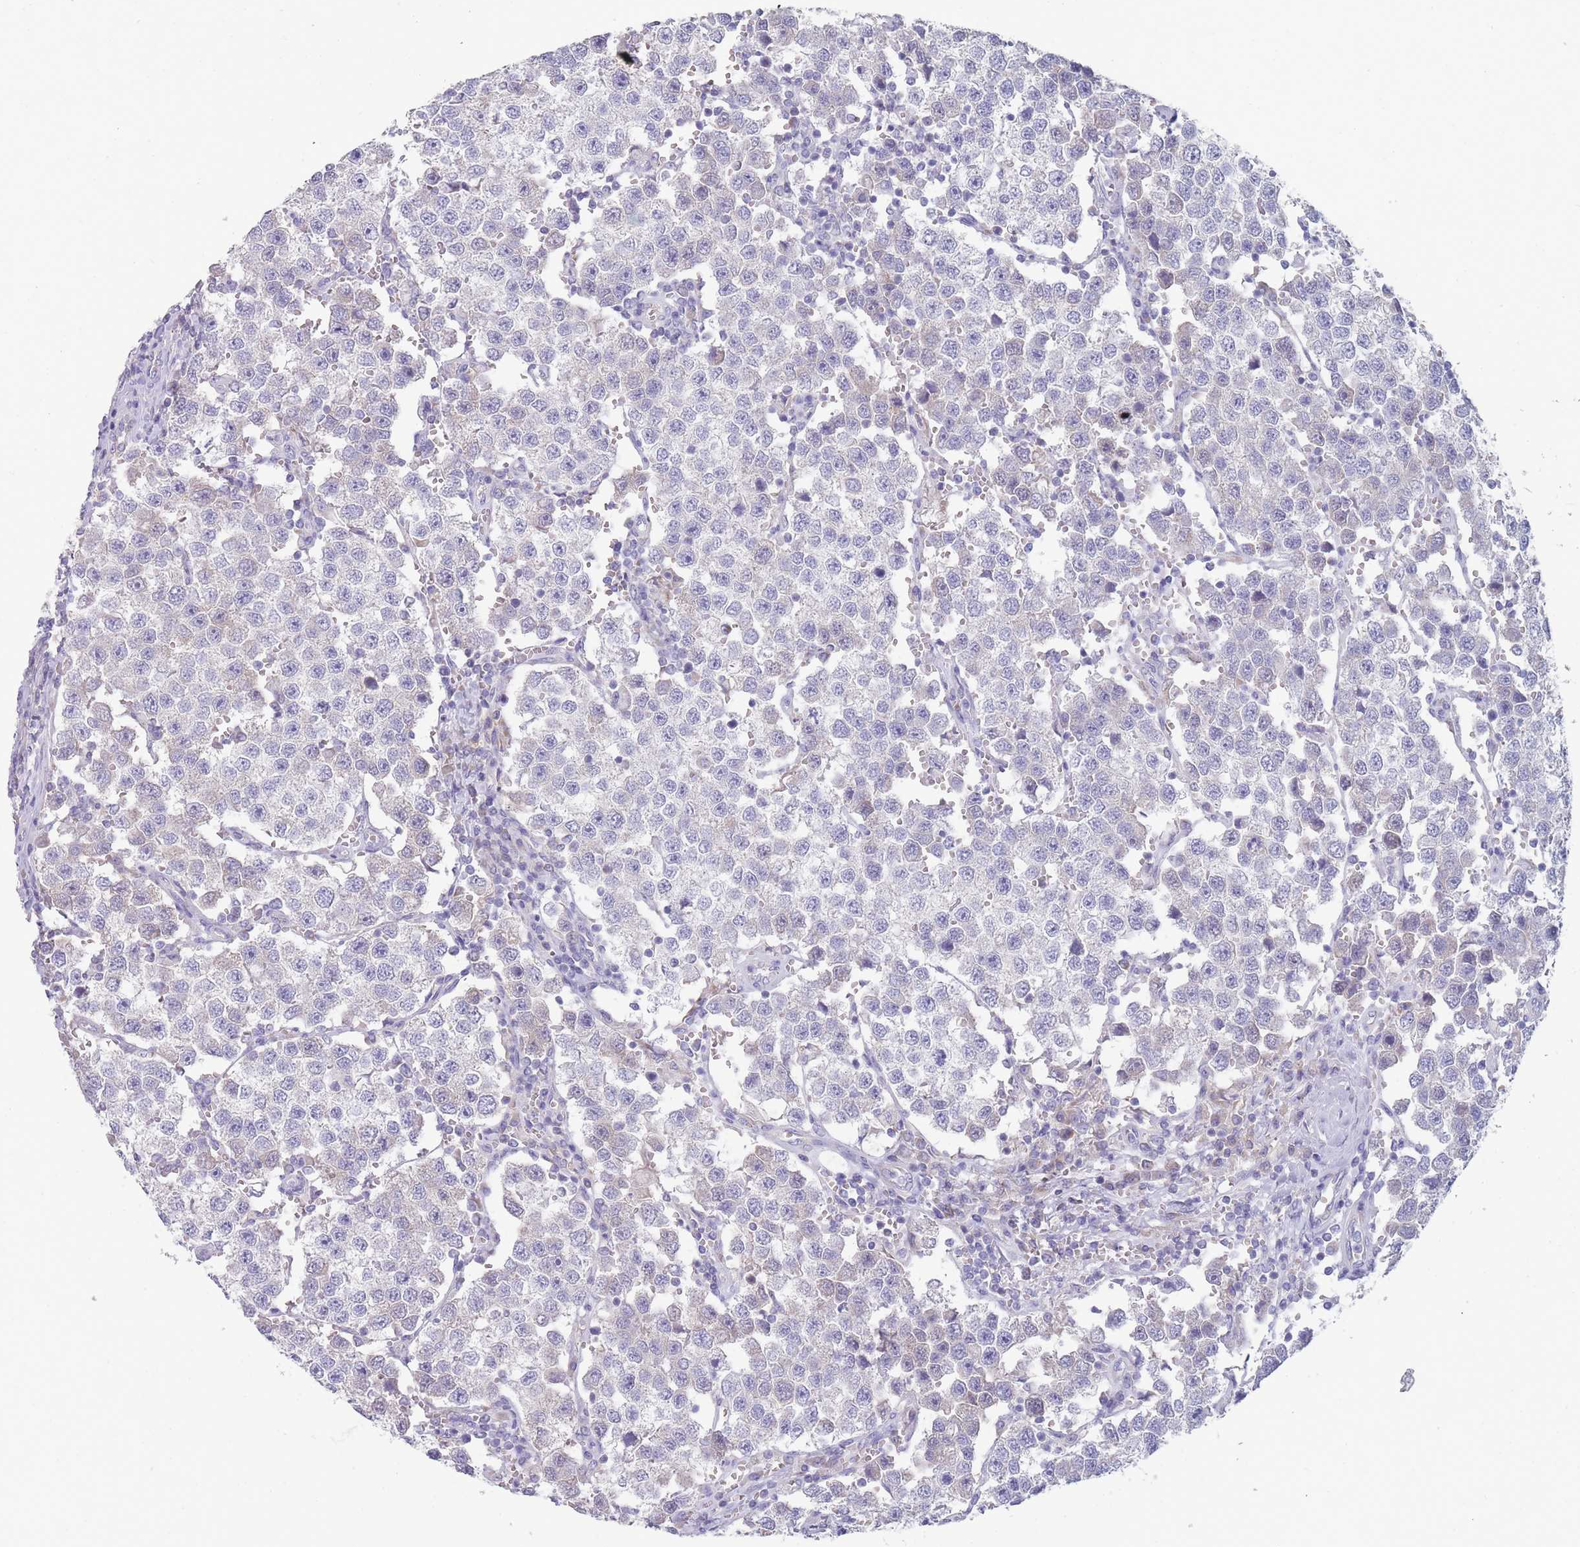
{"staining": {"intensity": "negative", "quantity": "none", "location": "none"}, "tissue": "testis cancer", "cell_type": "Tumor cells", "image_type": "cancer", "snomed": [{"axis": "morphology", "description": "Seminoma, NOS"}, {"axis": "topography", "description": "Testis"}], "caption": "Image shows no significant protein staining in tumor cells of testis seminoma.", "gene": "MRPS14", "patient": {"sex": "male", "age": 37}}